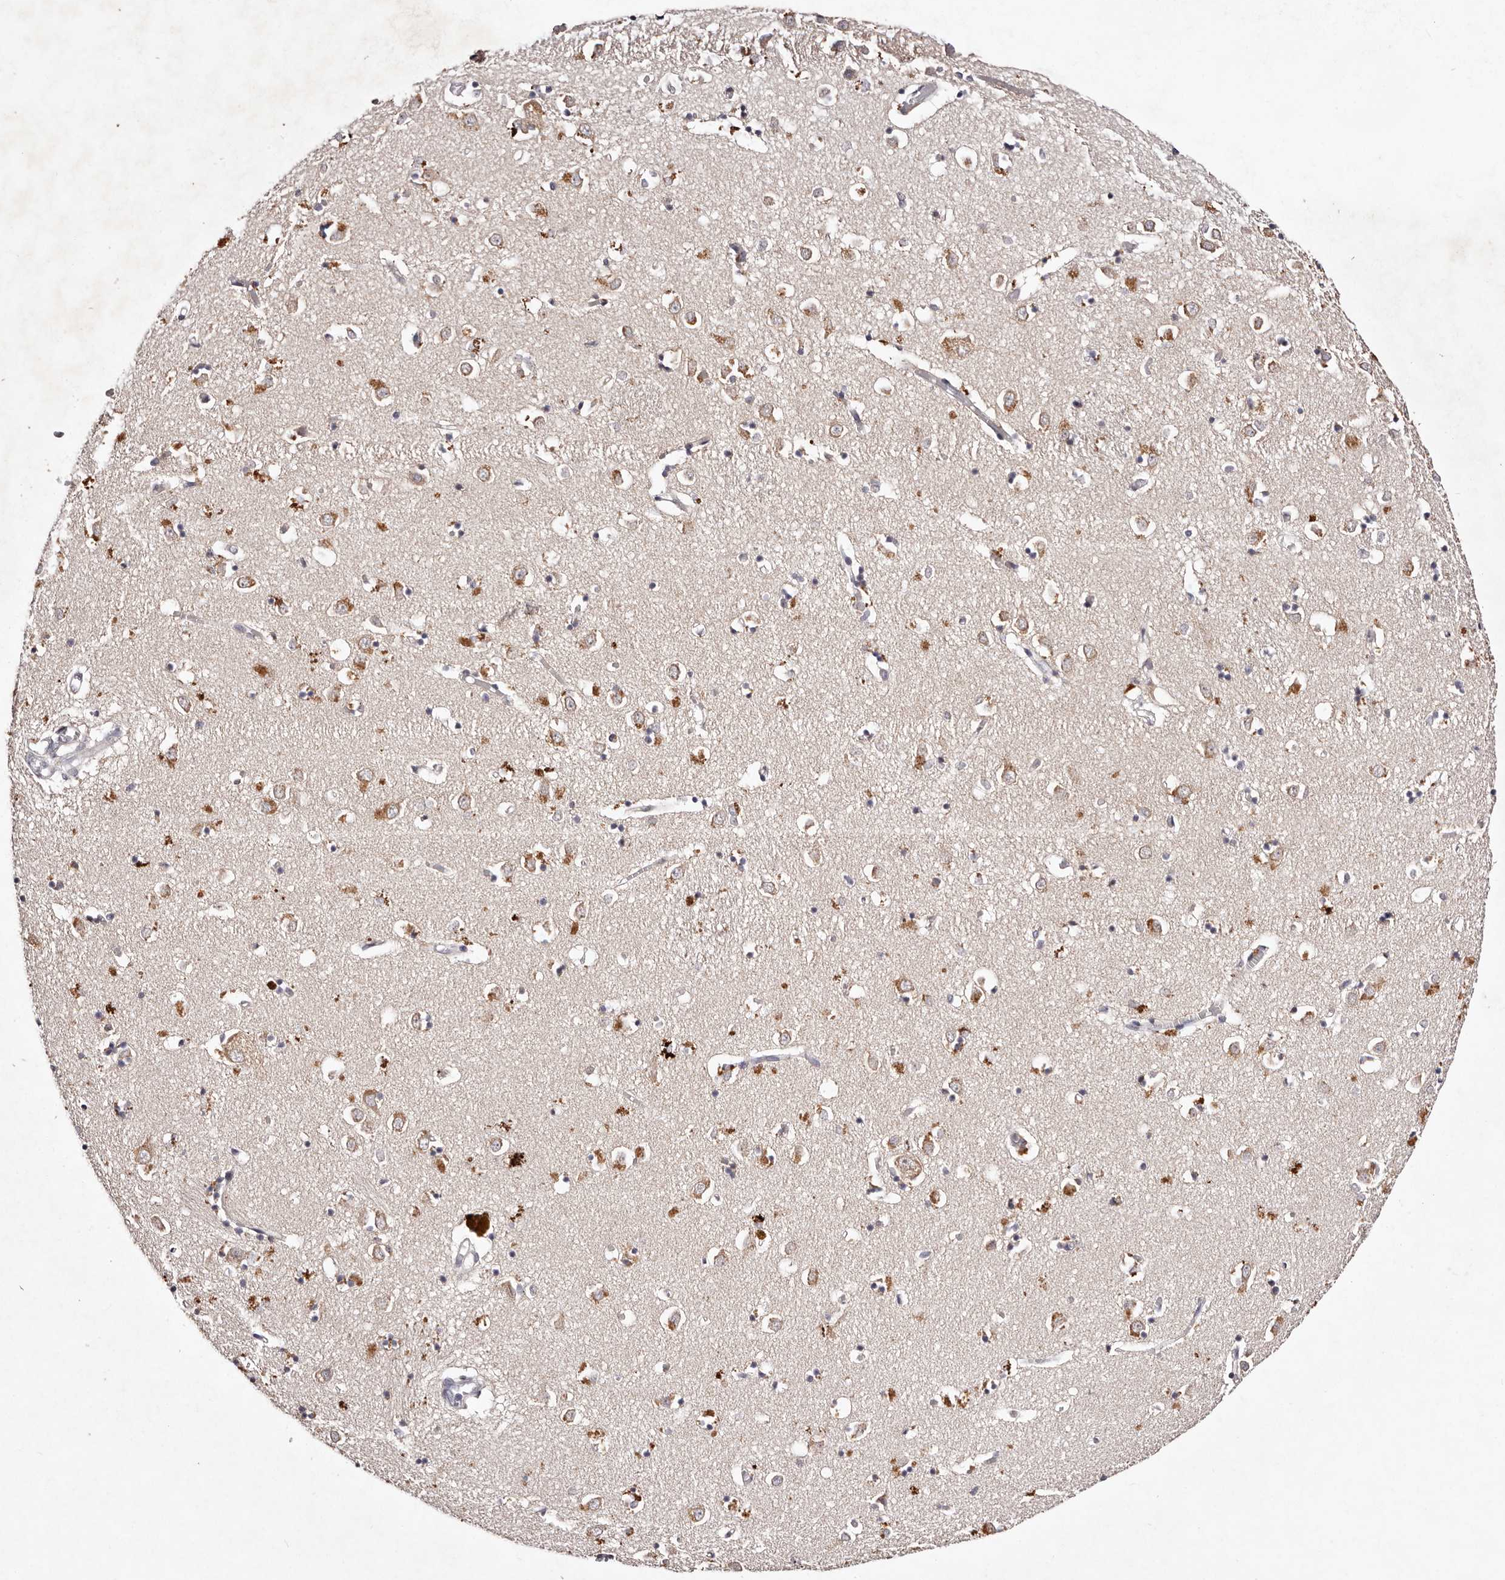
{"staining": {"intensity": "weak", "quantity": "<25%", "location": "cytoplasmic/membranous"}, "tissue": "caudate", "cell_type": "Glial cells", "image_type": "normal", "snomed": [{"axis": "morphology", "description": "Normal tissue, NOS"}, {"axis": "topography", "description": "Lateral ventricle wall"}], "caption": "Glial cells show no significant protein staining in normal caudate. The staining was performed using DAB to visualize the protein expression in brown, while the nuclei were stained in blue with hematoxylin (Magnification: 20x).", "gene": "TSC2", "patient": {"sex": "male", "age": 70}}